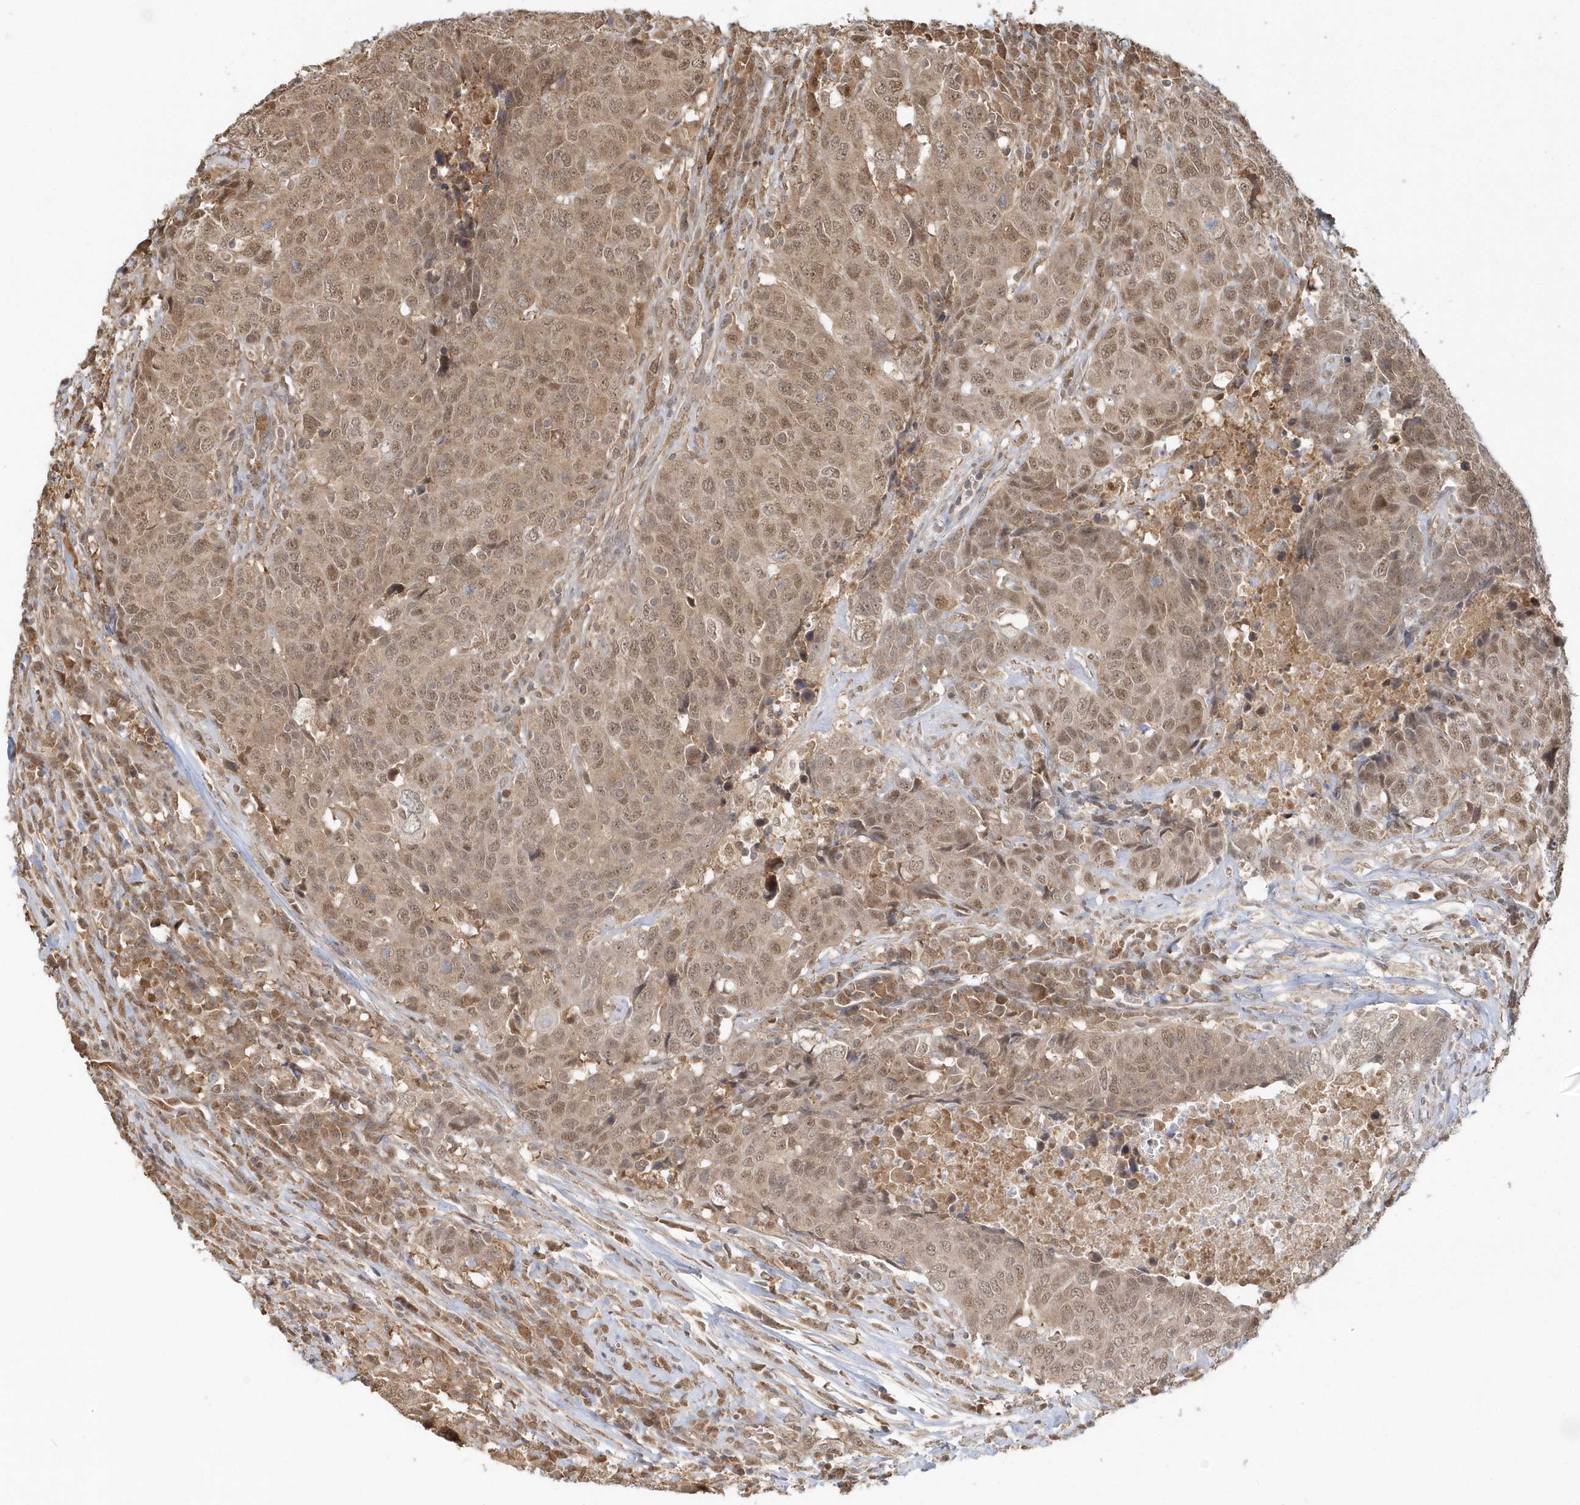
{"staining": {"intensity": "moderate", "quantity": ">75%", "location": "cytoplasmic/membranous,nuclear"}, "tissue": "head and neck cancer", "cell_type": "Tumor cells", "image_type": "cancer", "snomed": [{"axis": "morphology", "description": "Squamous cell carcinoma, NOS"}, {"axis": "topography", "description": "Head-Neck"}], "caption": "The immunohistochemical stain highlights moderate cytoplasmic/membranous and nuclear positivity in tumor cells of head and neck cancer tissue. (Stains: DAB in brown, nuclei in blue, Microscopy: brightfield microscopy at high magnification).", "gene": "PSMD6", "patient": {"sex": "male", "age": 66}}